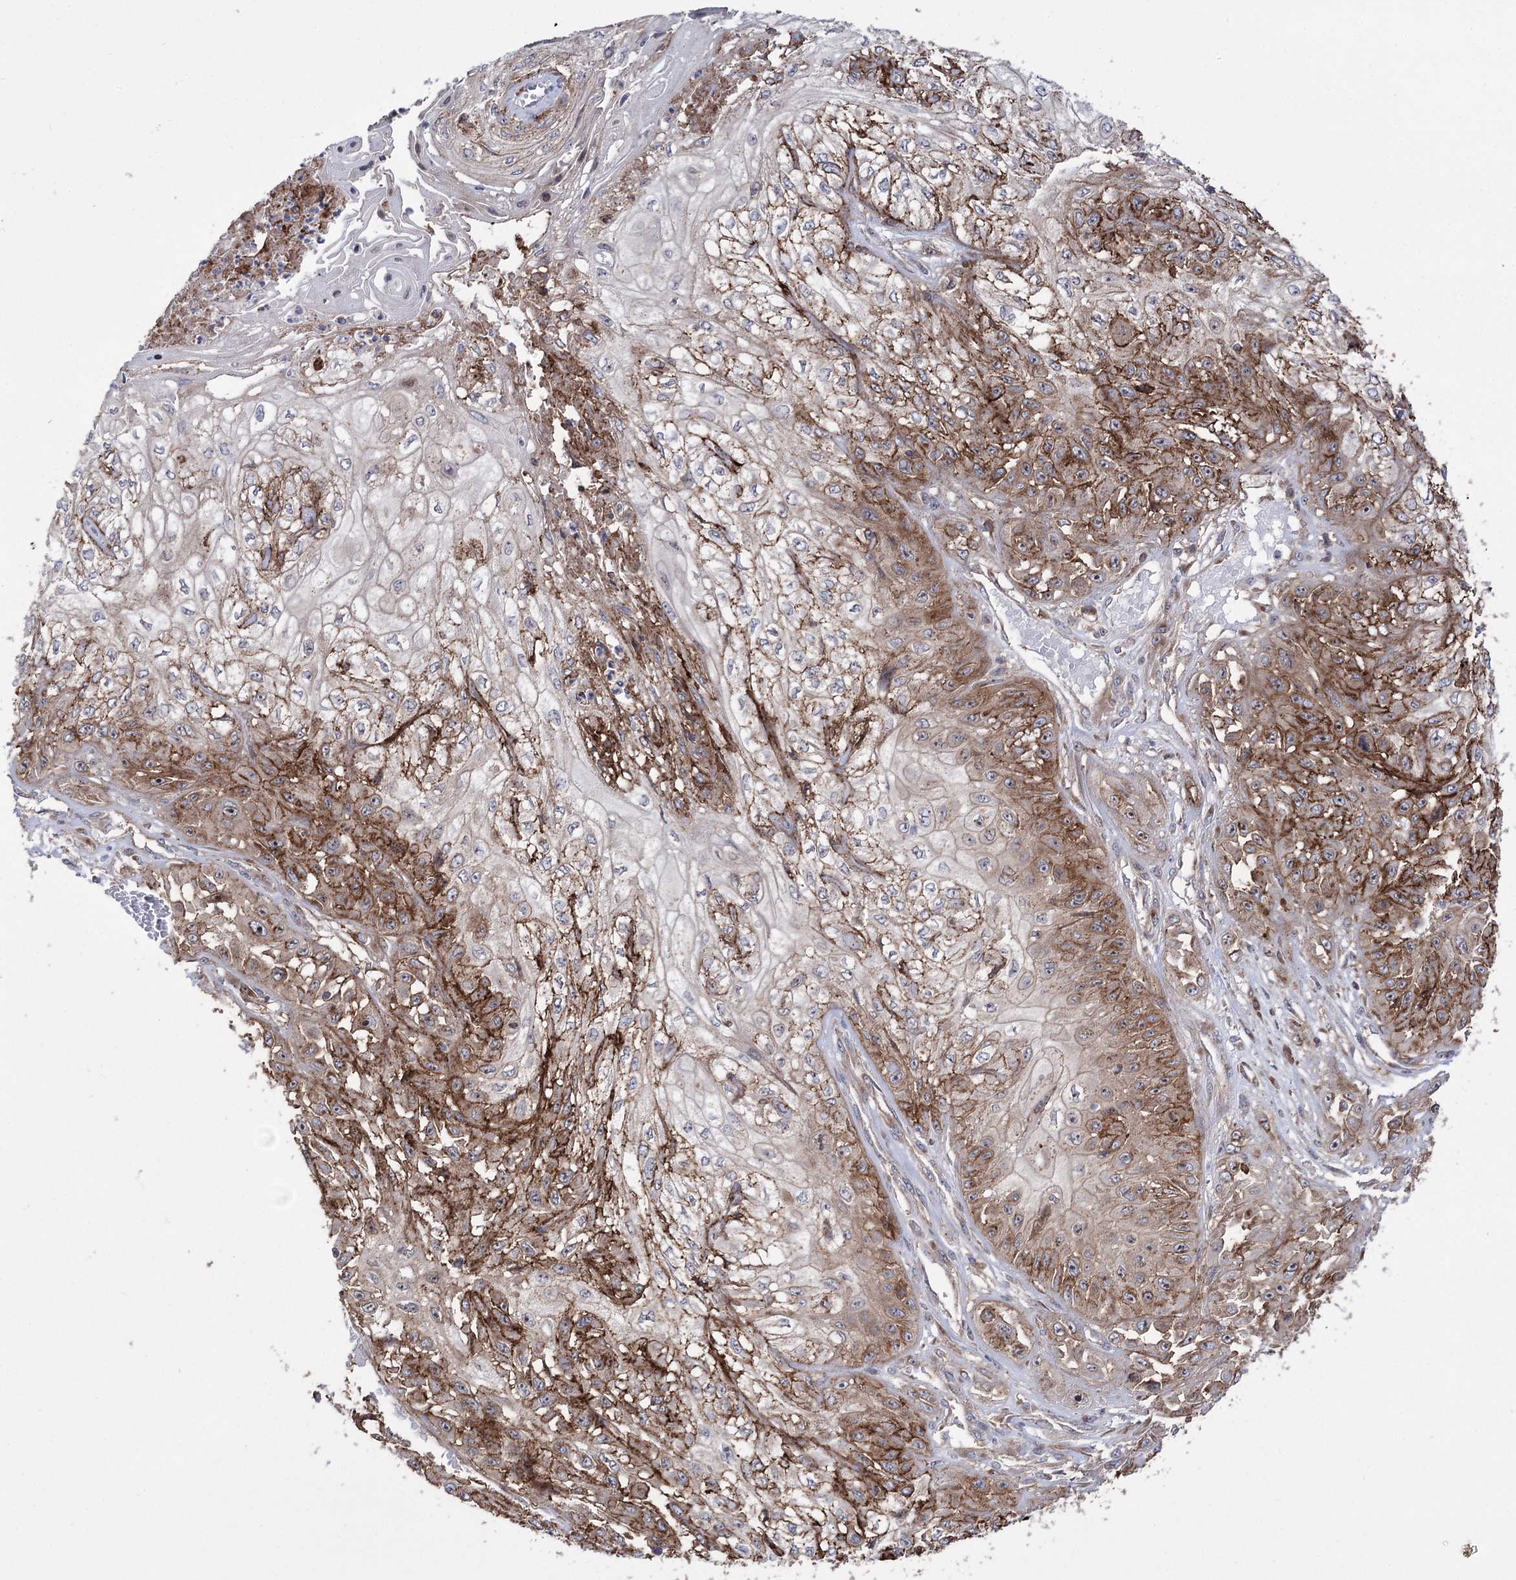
{"staining": {"intensity": "strong", "quantity": ">75%", "location": "cytoplasmic/membranous"}, "tissue": "skin cancer", "cell_type": "Tumor cells", "image_type": "cancer", "snomed": [{"axis": "morphology", "description": "Squamous cell carcinoma, NOS"}, {"axis": "morphology", "description": "Squamous cell carcinoma, metastatic, NOS"}, {"axis": "topography", "description": "Skin"}, {"axis": "topography", "description": "Lymph node"}], "caption": "This image displays immunohistochemistry staining of skin cancer, with high strong cytoplasmic/membranous staining in approximately >75% of tumor cells.", "gene": "ZNF622", "patient": {"sex": "male", "age": 75}}